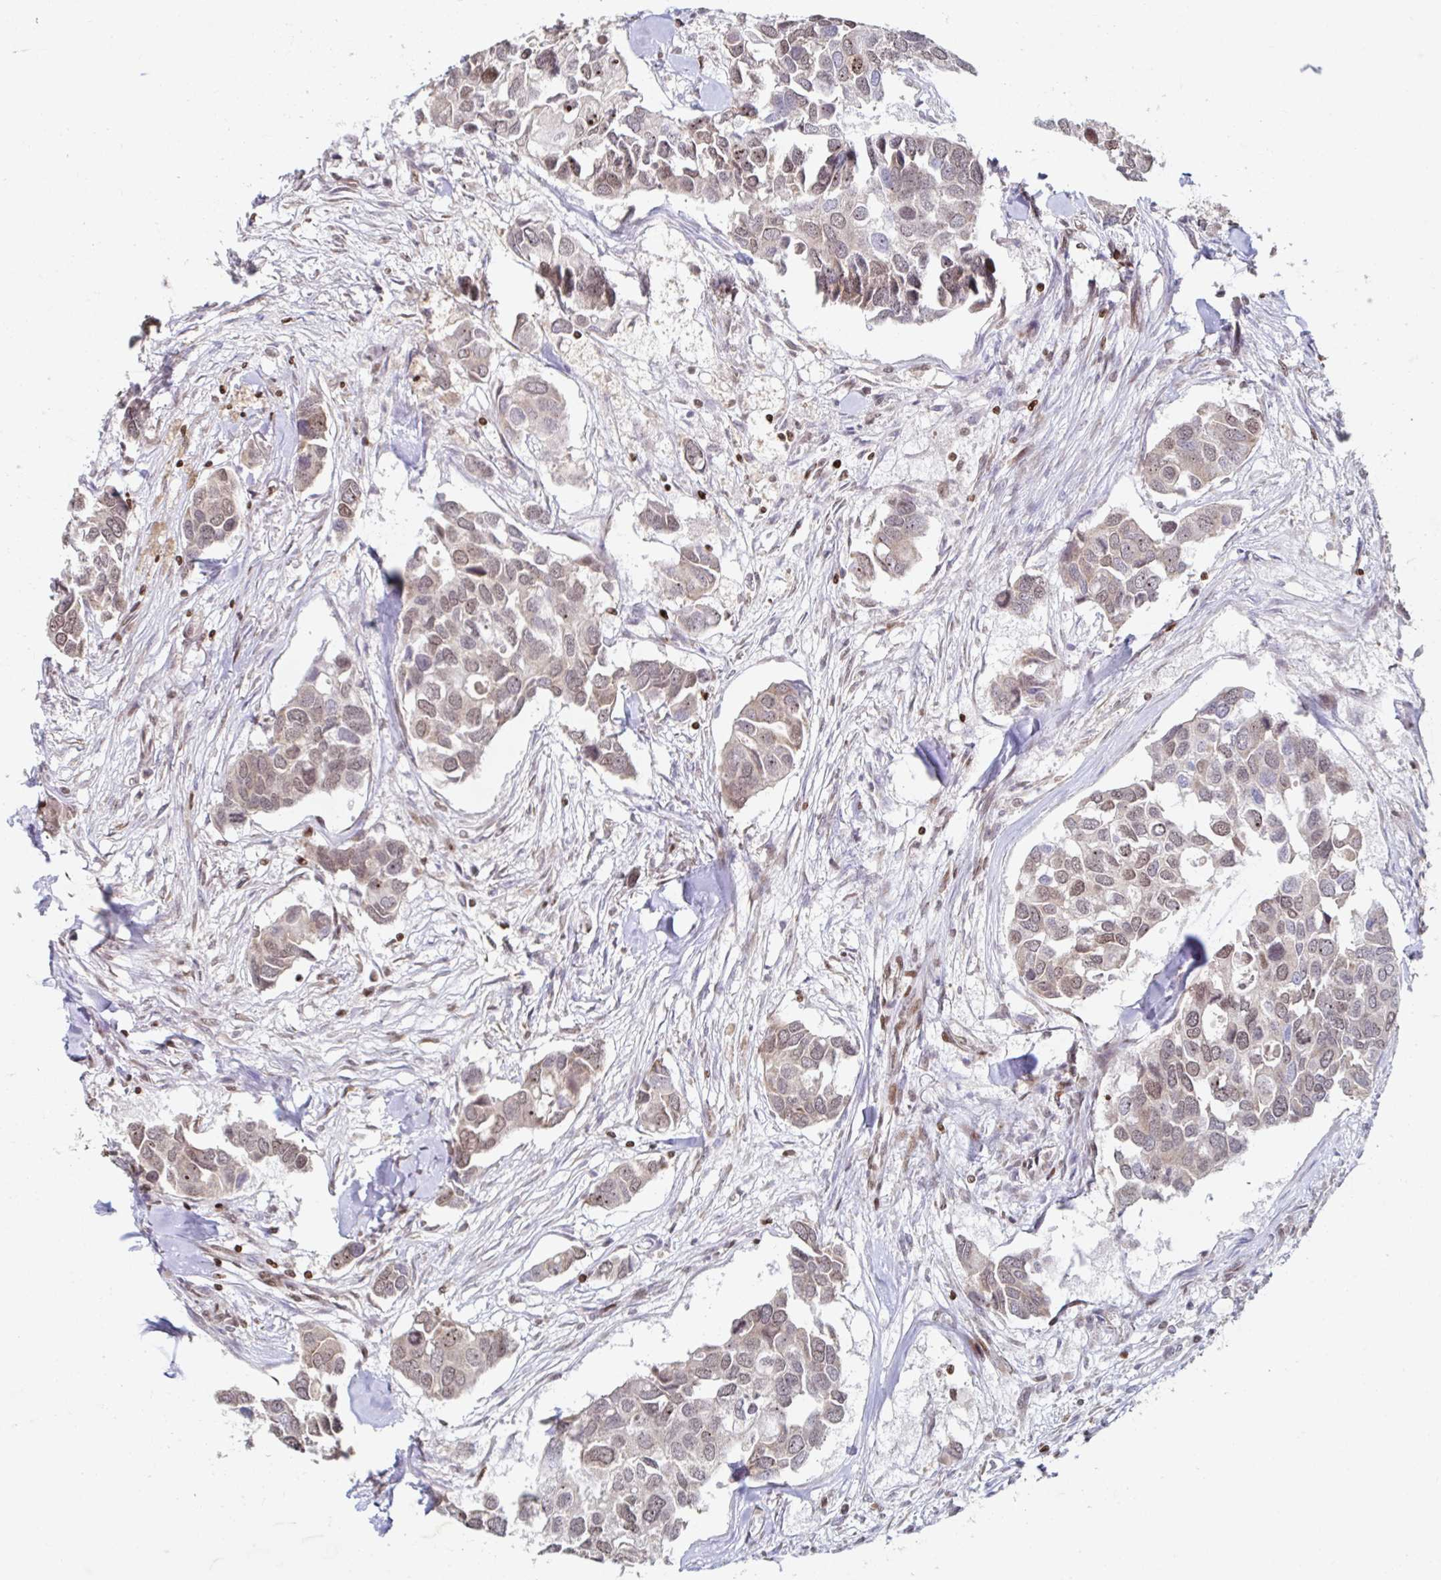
{"staining": {"intensity": "weak", "quantity": ">75%", "location": "nuclear"}, "tissue": "breast cancer", "cell_type": "Tumor cells", "image_type": "cancer", "snomed": [{"axis": "morphology", "description": "Duct carcinoma"}, {"axis": "topography", "description": "Breast"}], "caption": "IHC micrograph of human breast cancer stained for a protein (brown), which displays low levels of weak nuclear expression in about >75% of tumor cells.", "gene": "C19orf53", "patient": {"sex": "female", "age": 83}}